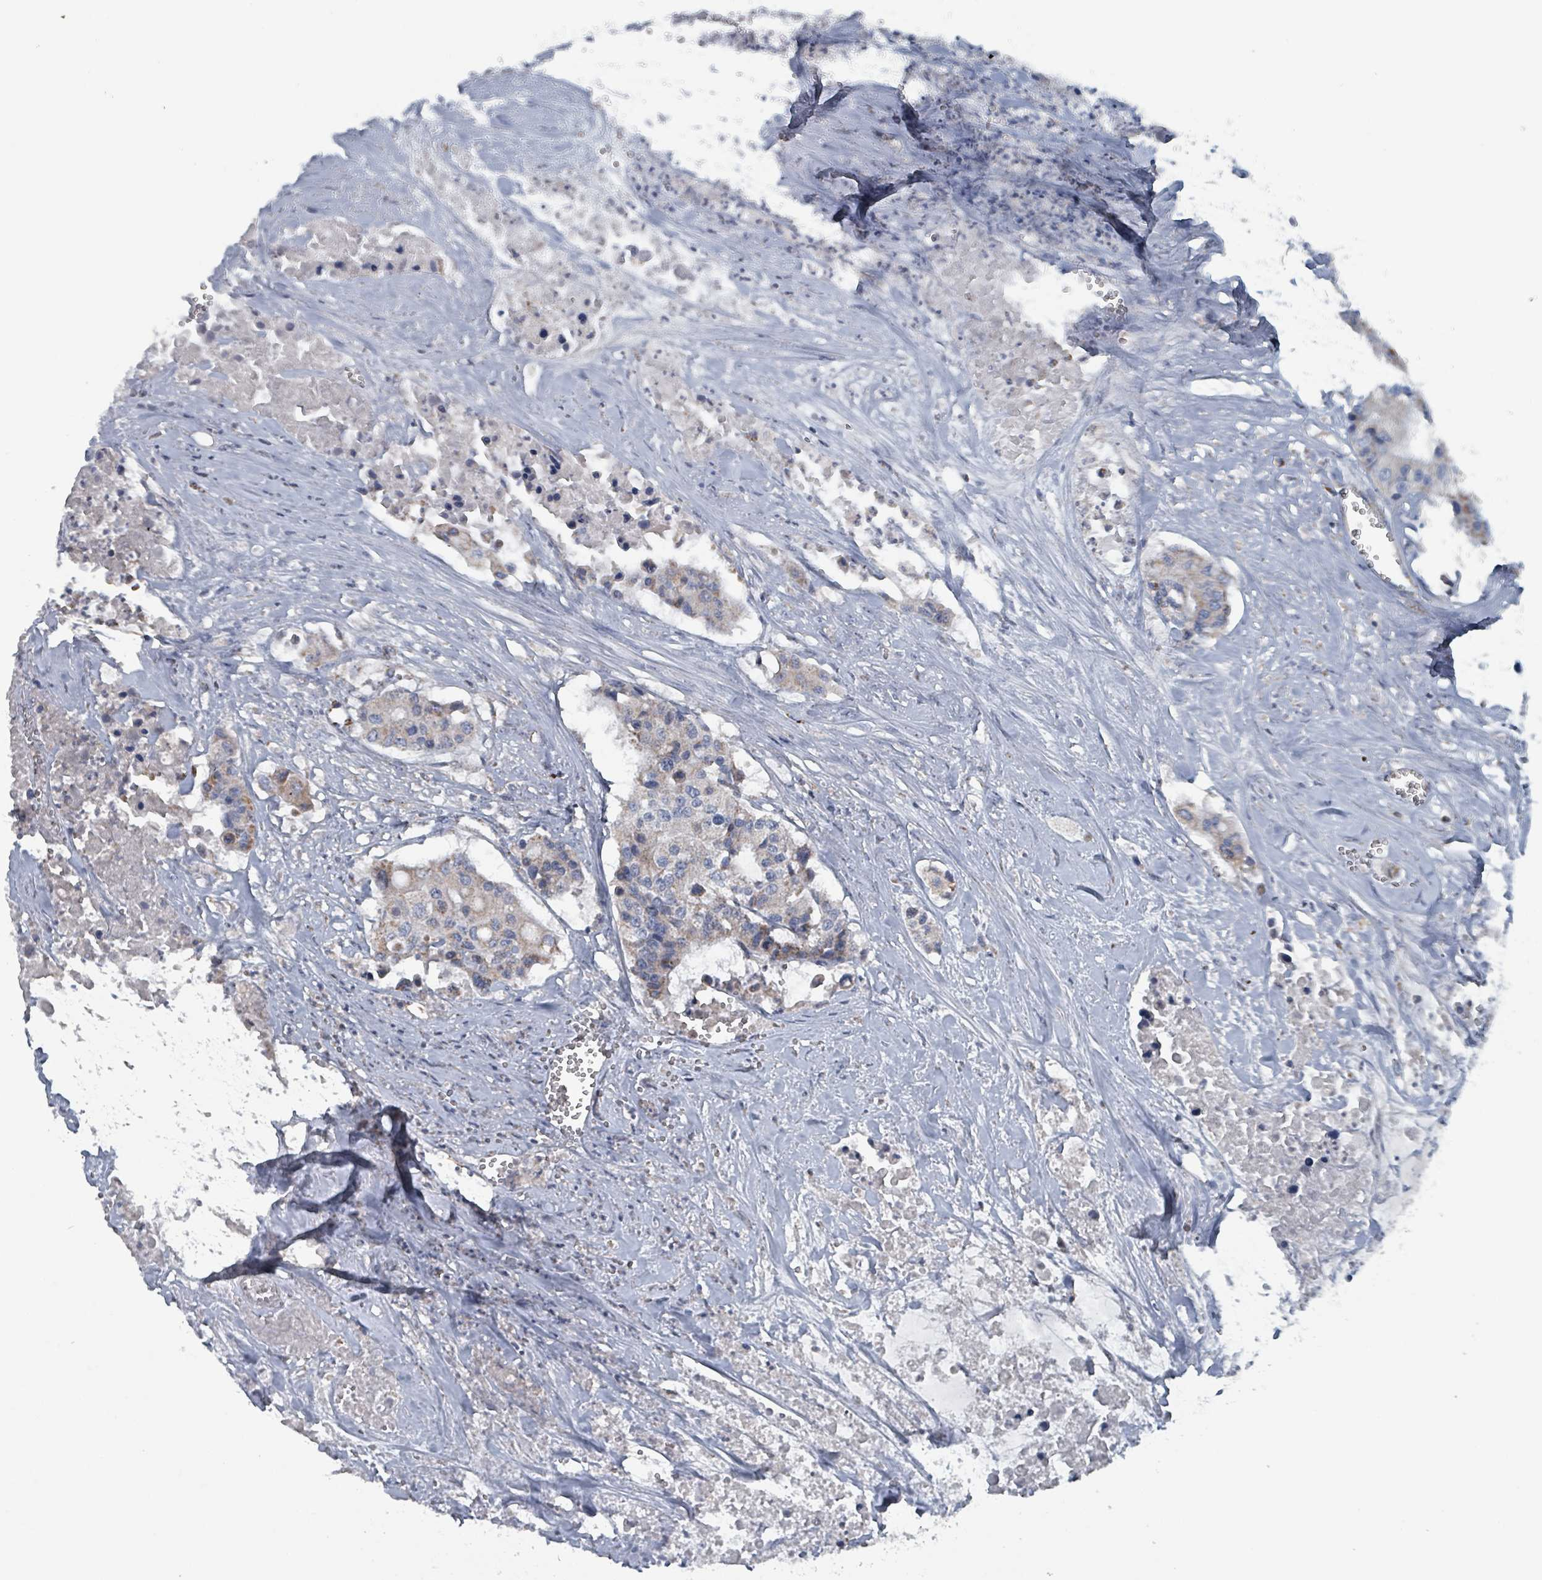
{"staining": {"intensity": "moderate", "quantity": "<25%", "location": "cytoplasmic/membranous"}, "tissue": "colorectal cancer", "cell_type": "Tumor cells", "image_type": "cancer", "snomed": [{"axis": "morphology", "description": "Adenocarcinoma, NOS"}, {"axis": "topography", "description": "Colon"}], "caption": "Immunohistochemical staining of human adenocarcinoma (colorectal) shows moderate cytoplasmic/membranous protein staining in about <25% of tumor cells.", "gene": "ABHD18", "patient": {"sex": "male", "age": 77}}